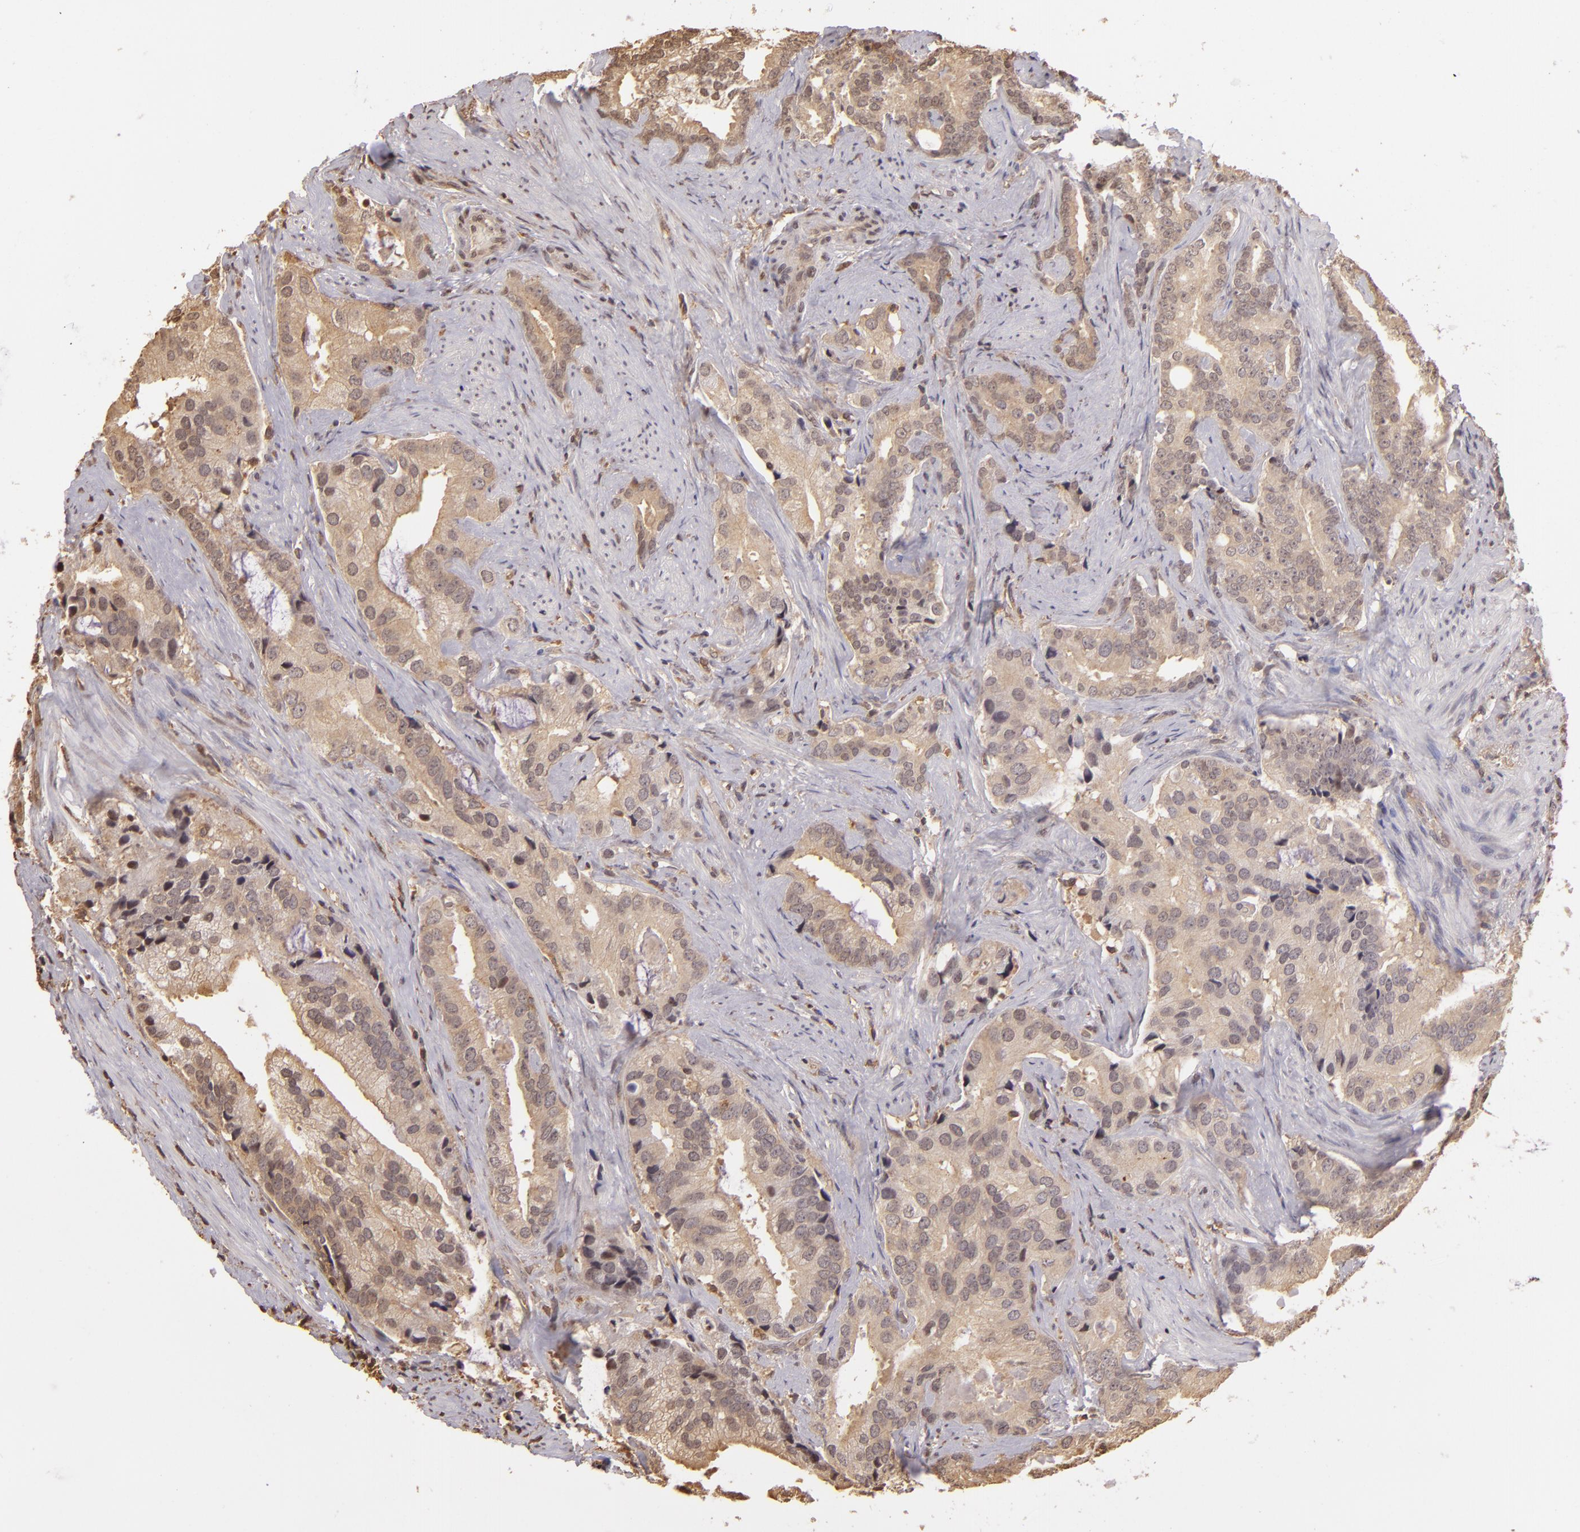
{"staining": {"intensity": "weak", "quantity": ">75%", "location": "cytoplasmic/membranous"}, "tissue": "prostate cancer", "cell_type": "Tumor cells", "image_type": "cancer", "snomed": [{"axis": "morphology", "description": "Adenocarcinoma, Low grade"}, {"axis": "topography", "description": "Prostate"}], "caption": "Tumor cells exhibit weak cytoplasmic/membranous expression in about >75% of cells in prostate cancer (low-grade adenocarcinoma). Using DAB (3,3'-diaminobenzidine) (brown) and hematoxylin (blue) stains, captured at high magnification using brightfield microscopy.", "gene": "ARPC2", "patient": {"sex": "male", "age": 71}}